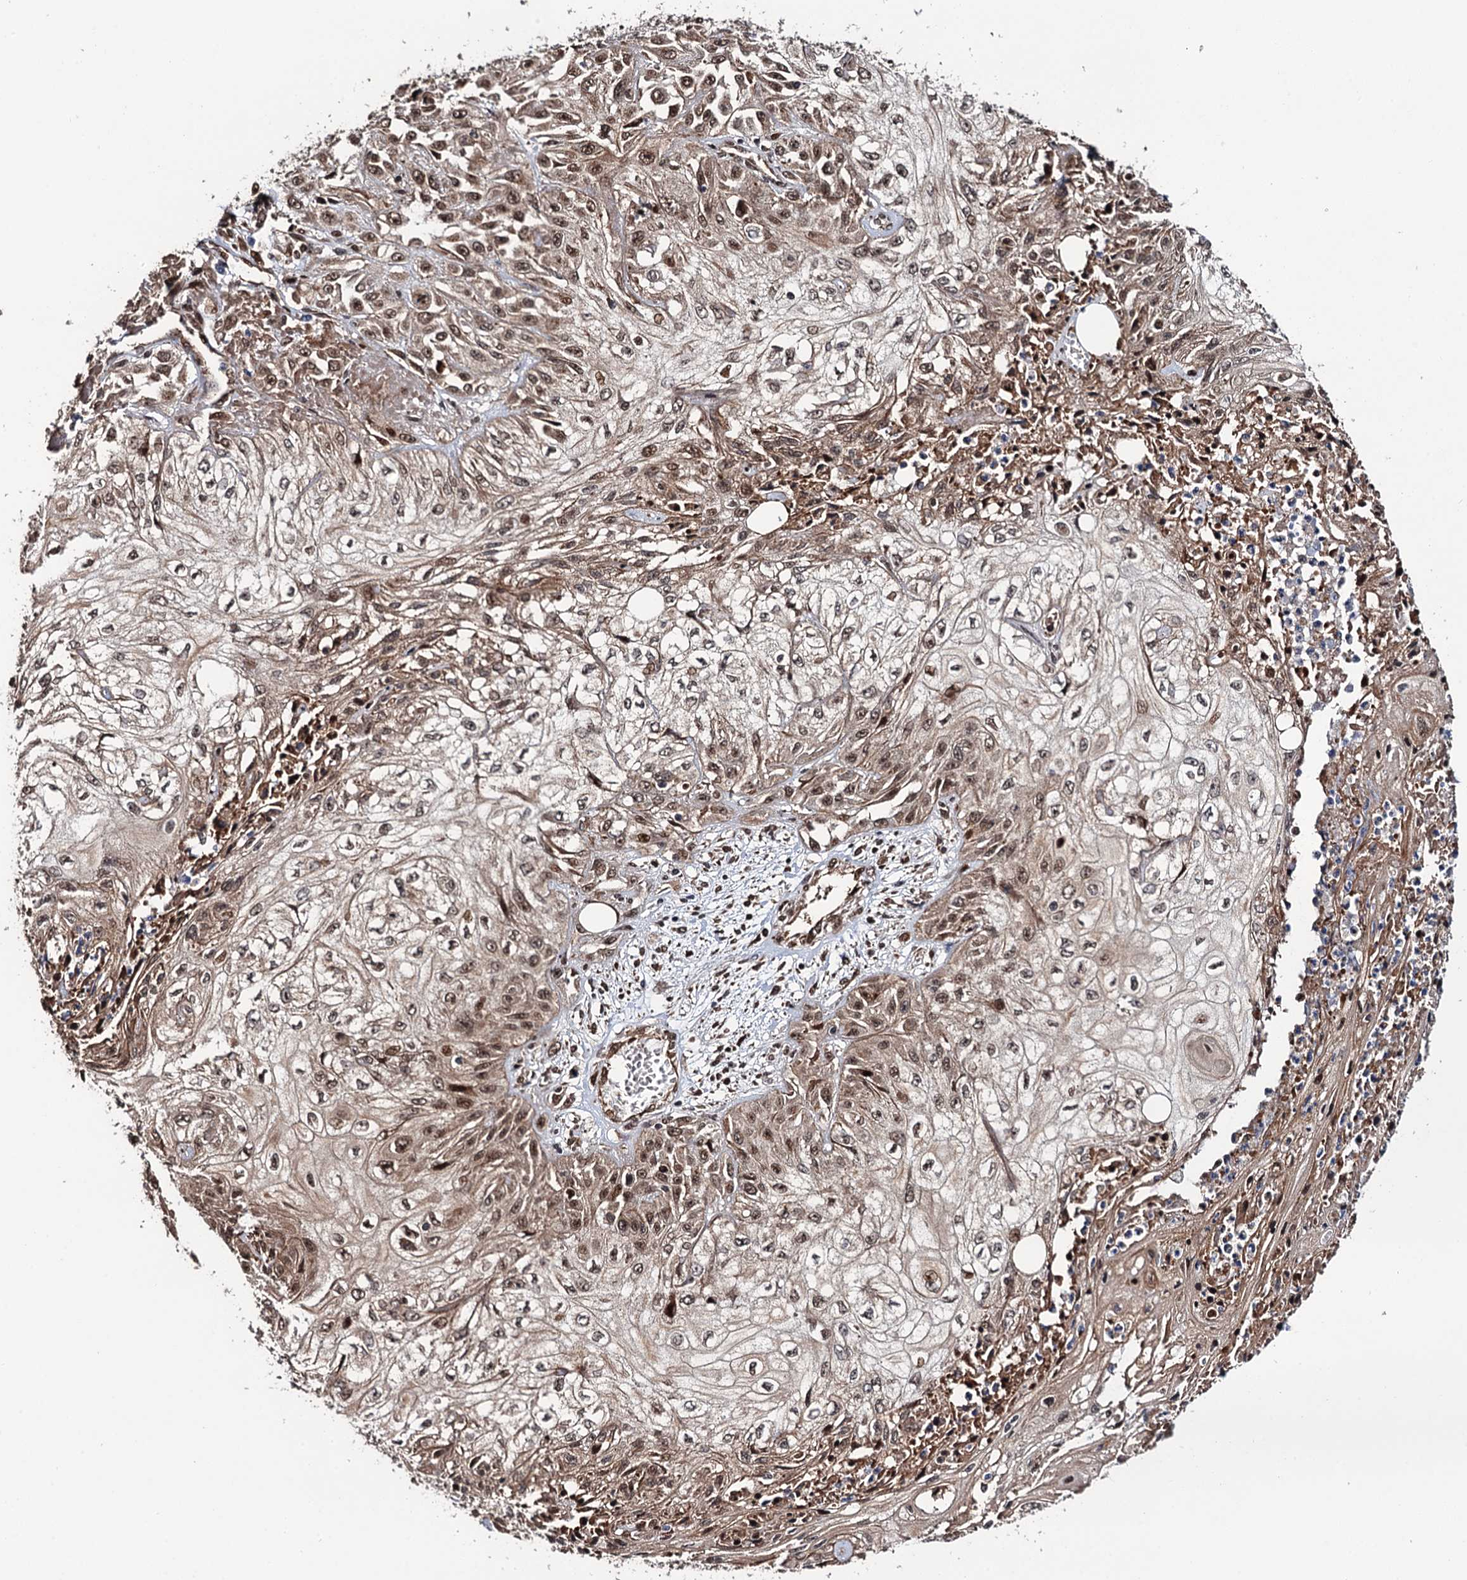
{"staining": {"intensity": "moderate", "quantity": ">75%", "location": "cytoplasmic/membranous,nuclear"}, "tissue": "skin cancer", "cell_type": "Tumor cells", "image_type": "cancer", "snomed": [{"axis": "morphology", "description": "Squamous cell carcinoma, NOS"}, {"axis": "morphology", "description": "Squamous cell carcinoma, metastatic, NOS"}, {"axis": "topography", "description": "Skin"}, {"axis": "topography", "description": "Lymph node"}], "caption": "Squamous cell carcinoma (skin) was stained to show a protein in brown. There is medium levels of moderate cytoplasmic/membranous and nuclear positivity in about >75% of tumor cells. Using DAB (3,3'-diaminobenzidine) (brown) and hematoxylin (blue) stains, captured at high magnification using brightfield microscopy.", "gene": "CDC23", "patient": {"sex": "male", "age": 75}}